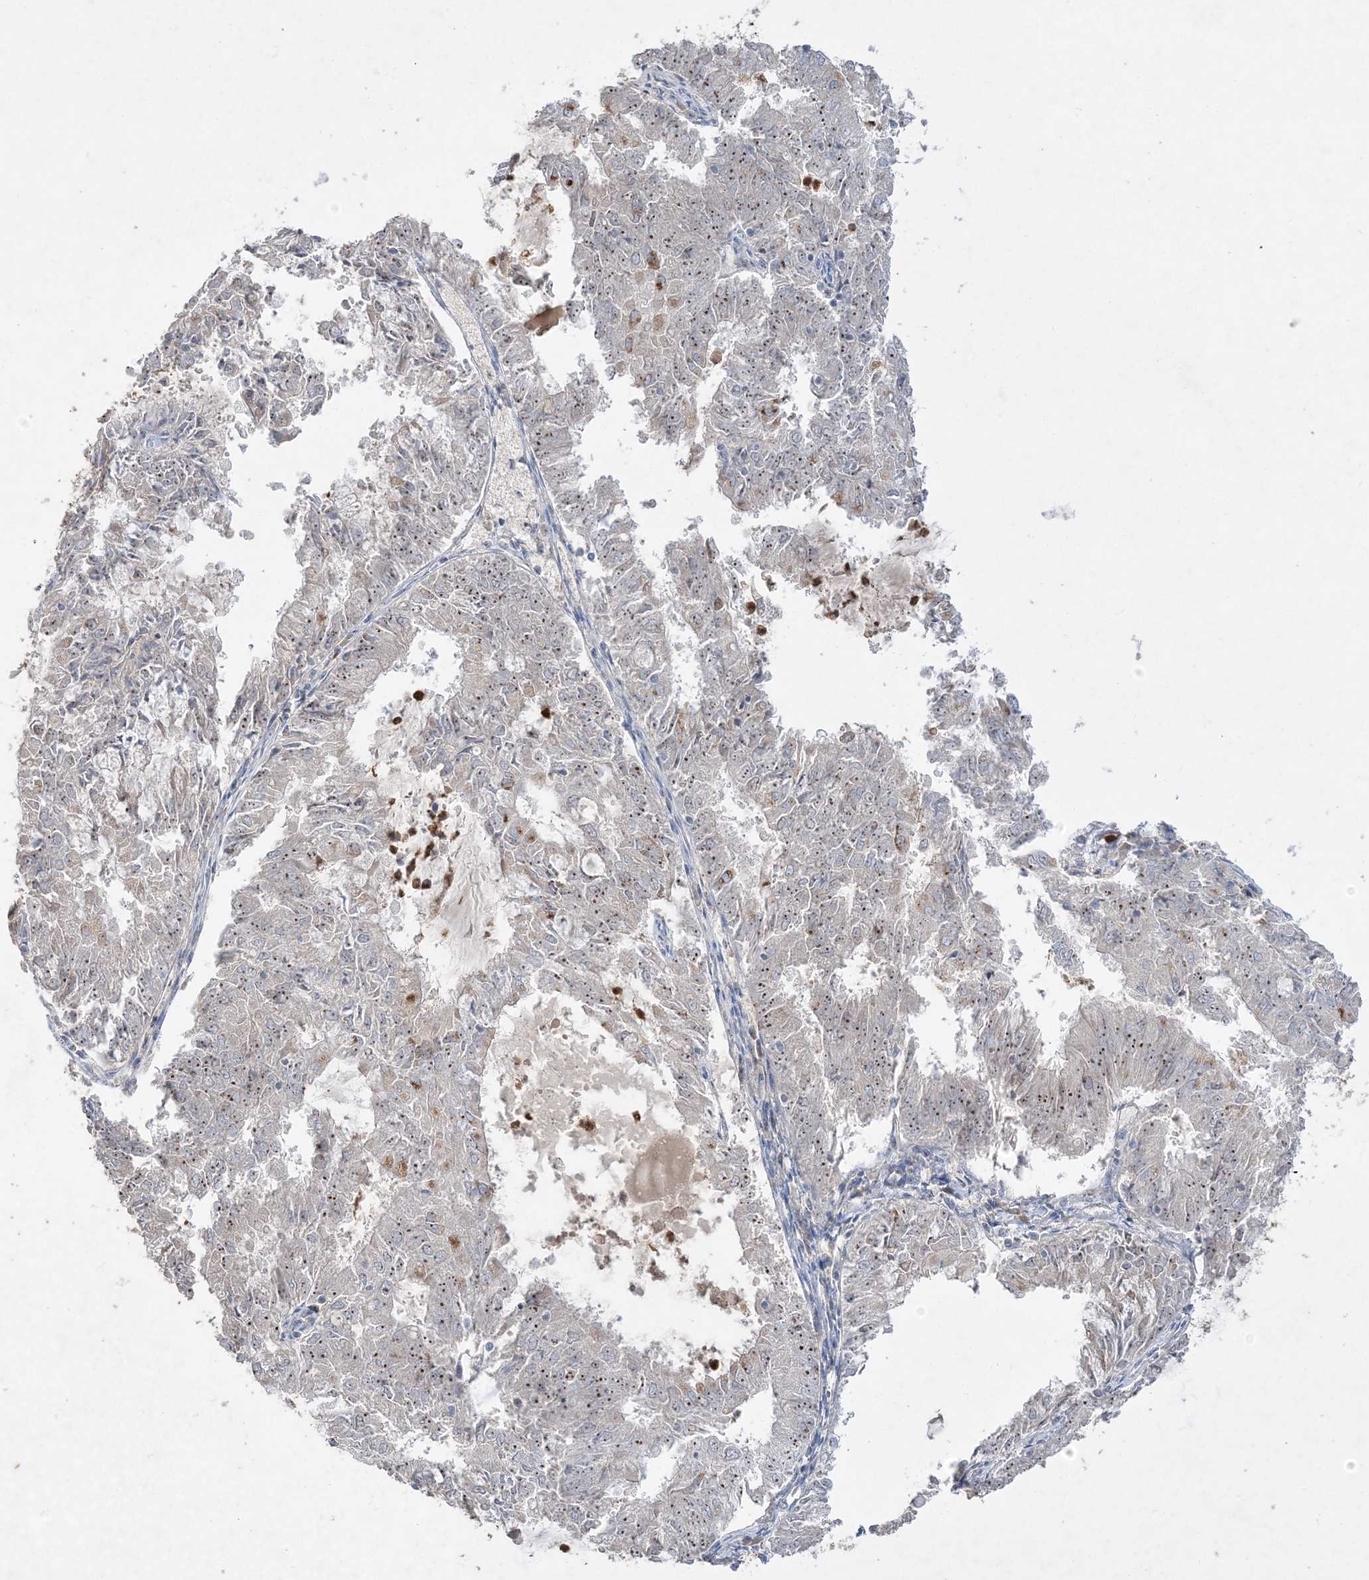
{"staining": {"intensity": "moderate", "quantity": "25%-75%", "location": "nuclear"}, "tissue": "endometrial cancer", "cell_type": "Tumor cells", "image_type": "cancer", "snomed": [{"axis": "morphology", "description": "Adenocarcinoma, NOS"}, {"axis": "topography", "description": "Endometrium"}], "caption": "Immunohistochemistry (IHC) micrograph of human adenocarcinoma (endometrial) stained for a protein (brown), which reveals medium levels of moderate nuclear staining in approximately 25%-75% of tumor cells.", "gene": "NOP16", "patient": {"sex": "female", "age": 57}}